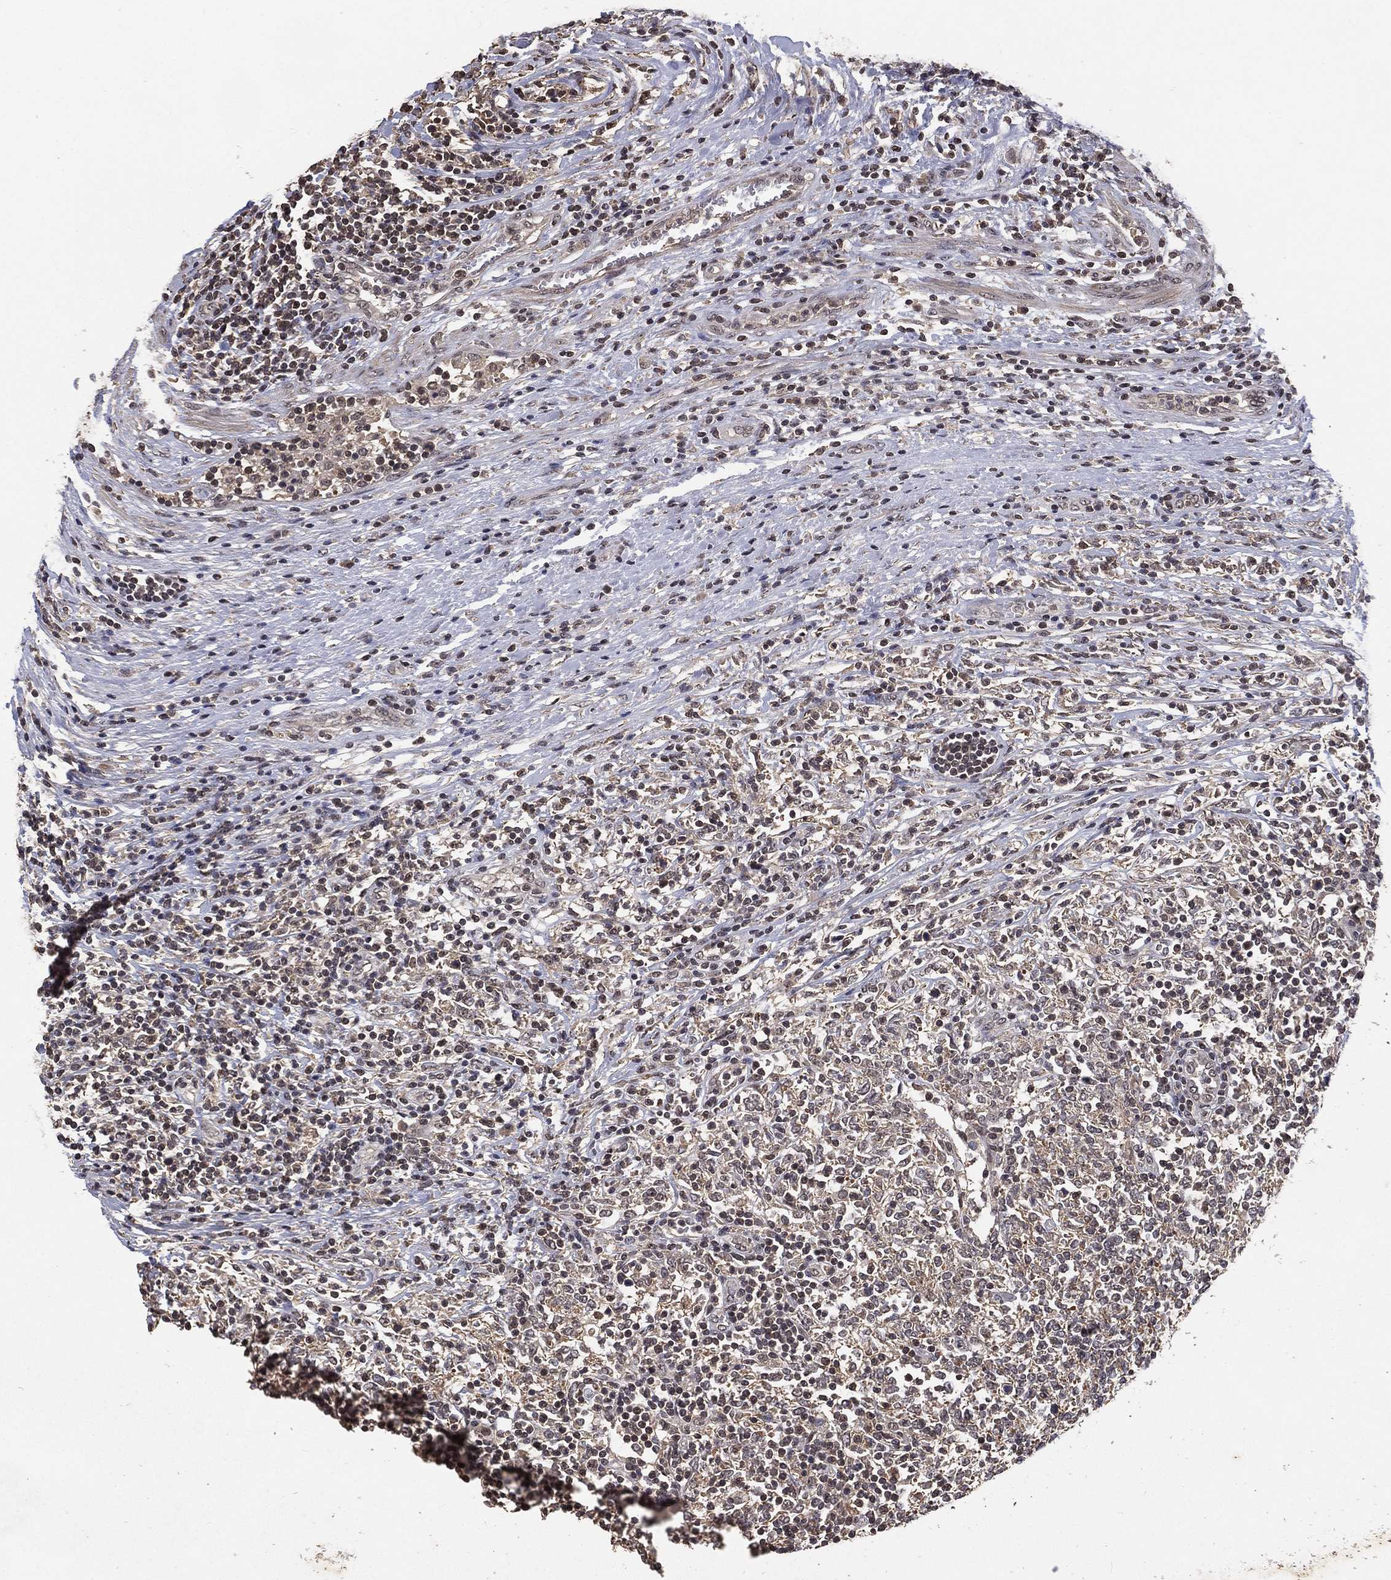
{"staining": {"intensity": "negative", "quantity": "none", "location": "none"}, "tissue": "lymphoma", "cell_type": "Tumor cells", "image_type": "cancer", "snomed": [{"axis": "morphology", "description": "Malignant lymphoma, non-Hodgkin's type, High grade"}, {"axis": "topography", "description": "Lymph node"}], "caption": "Tumor cells are negative for protein expression in human high-grade malignant lymphoma, non-Hodgkin's type.", "gene": "NELFCD", "patient": {"sex": "female", "age": 84}}